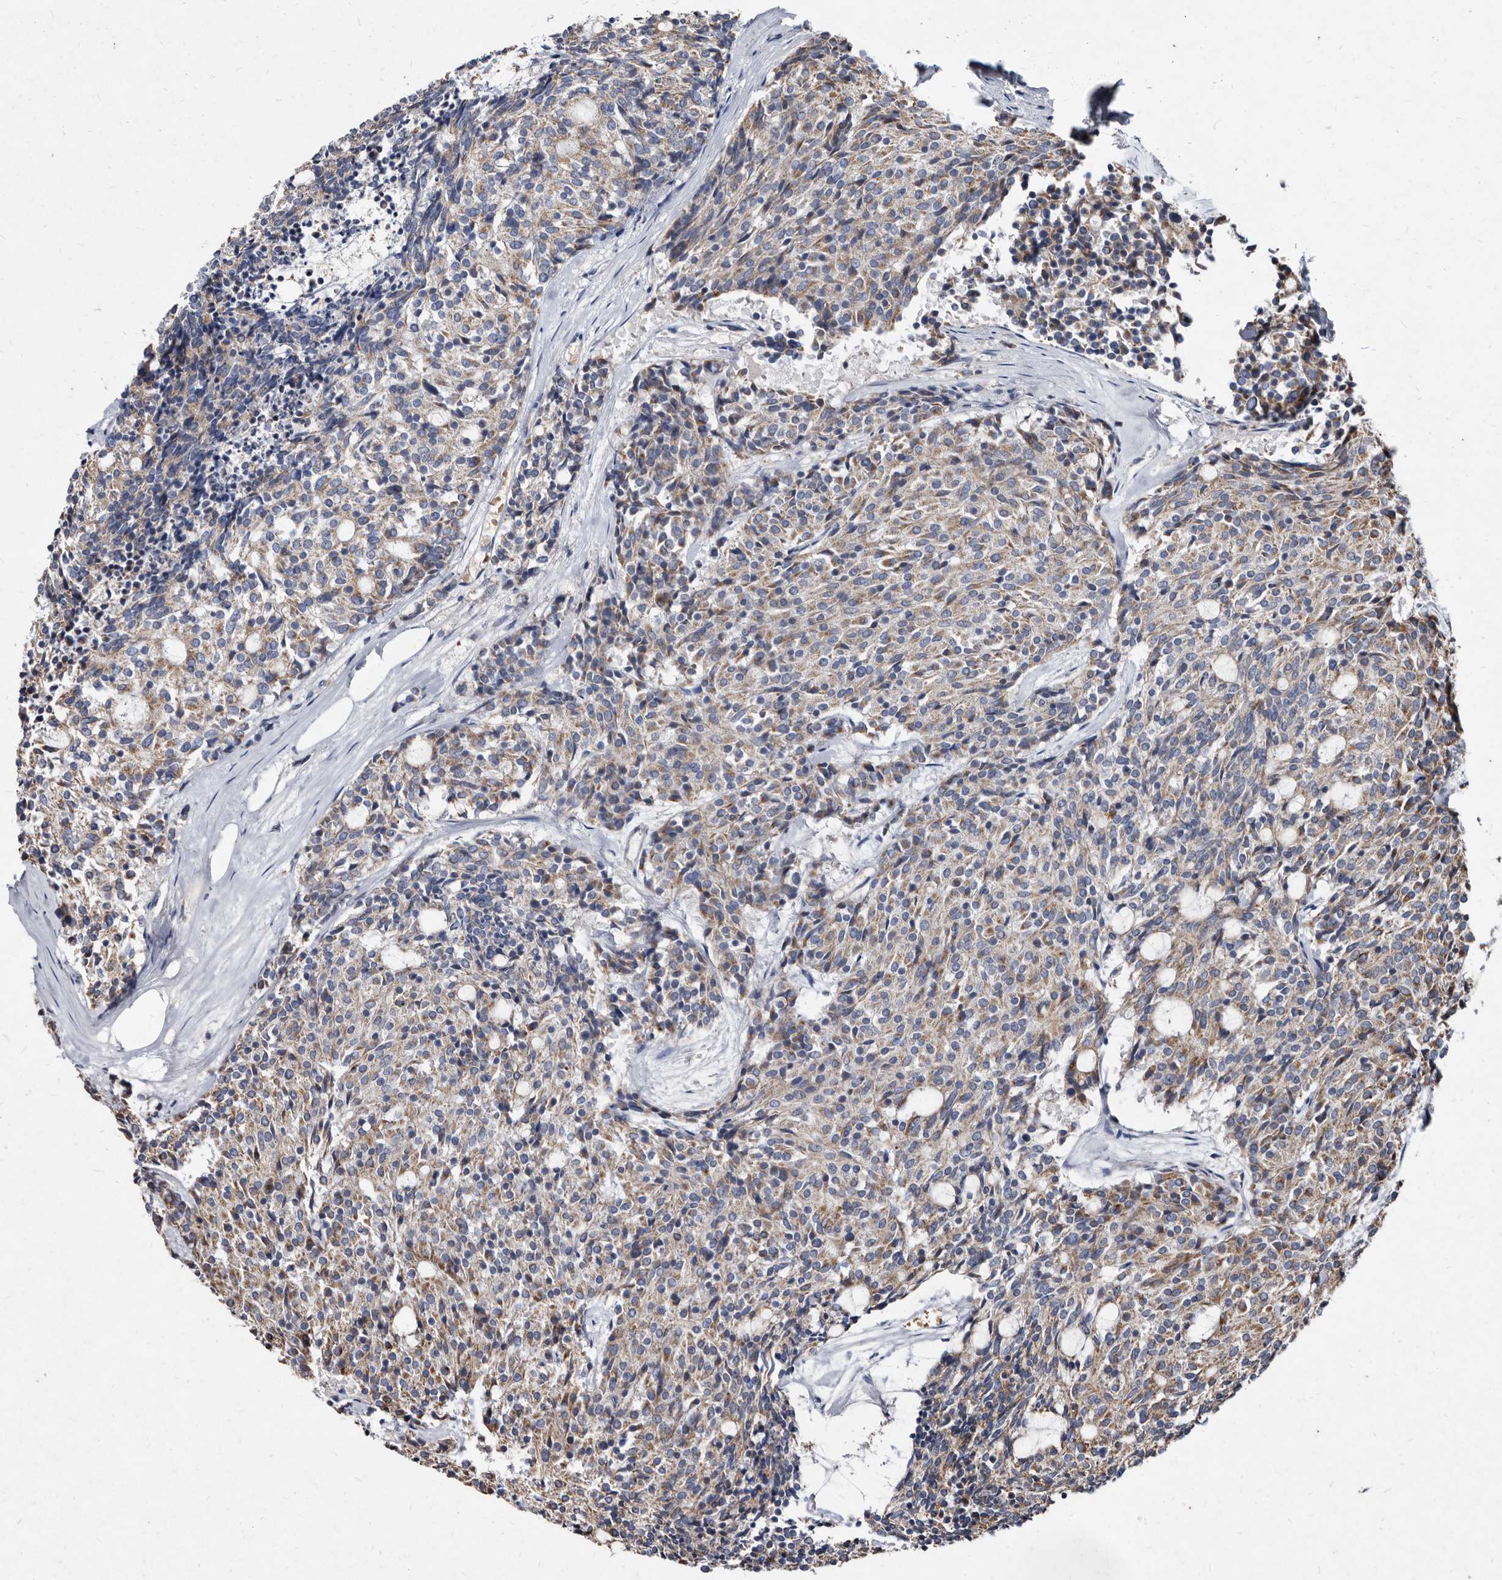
{"staining": {"intensity": "weak", "quantity": ">75%", "location": "cytoplasmic/membranous"}, "tissue": "carcinoid", "cell_type": "Tumor cells", "image_type": "cancer", "snomed": [{"axis": "morphology", "description": "Carcinoid, malignant, NOS"}, {"axis": "topography", "description": "Pancreas"}], "caption": "Carcinoid was stained to show a protein in brown. There is low levels of weak cytoplasmic/membranous expression in approximately >75% of tumor cells.", "gene": "YPEL3", "patient": {"sex": "female", "age": 54}}